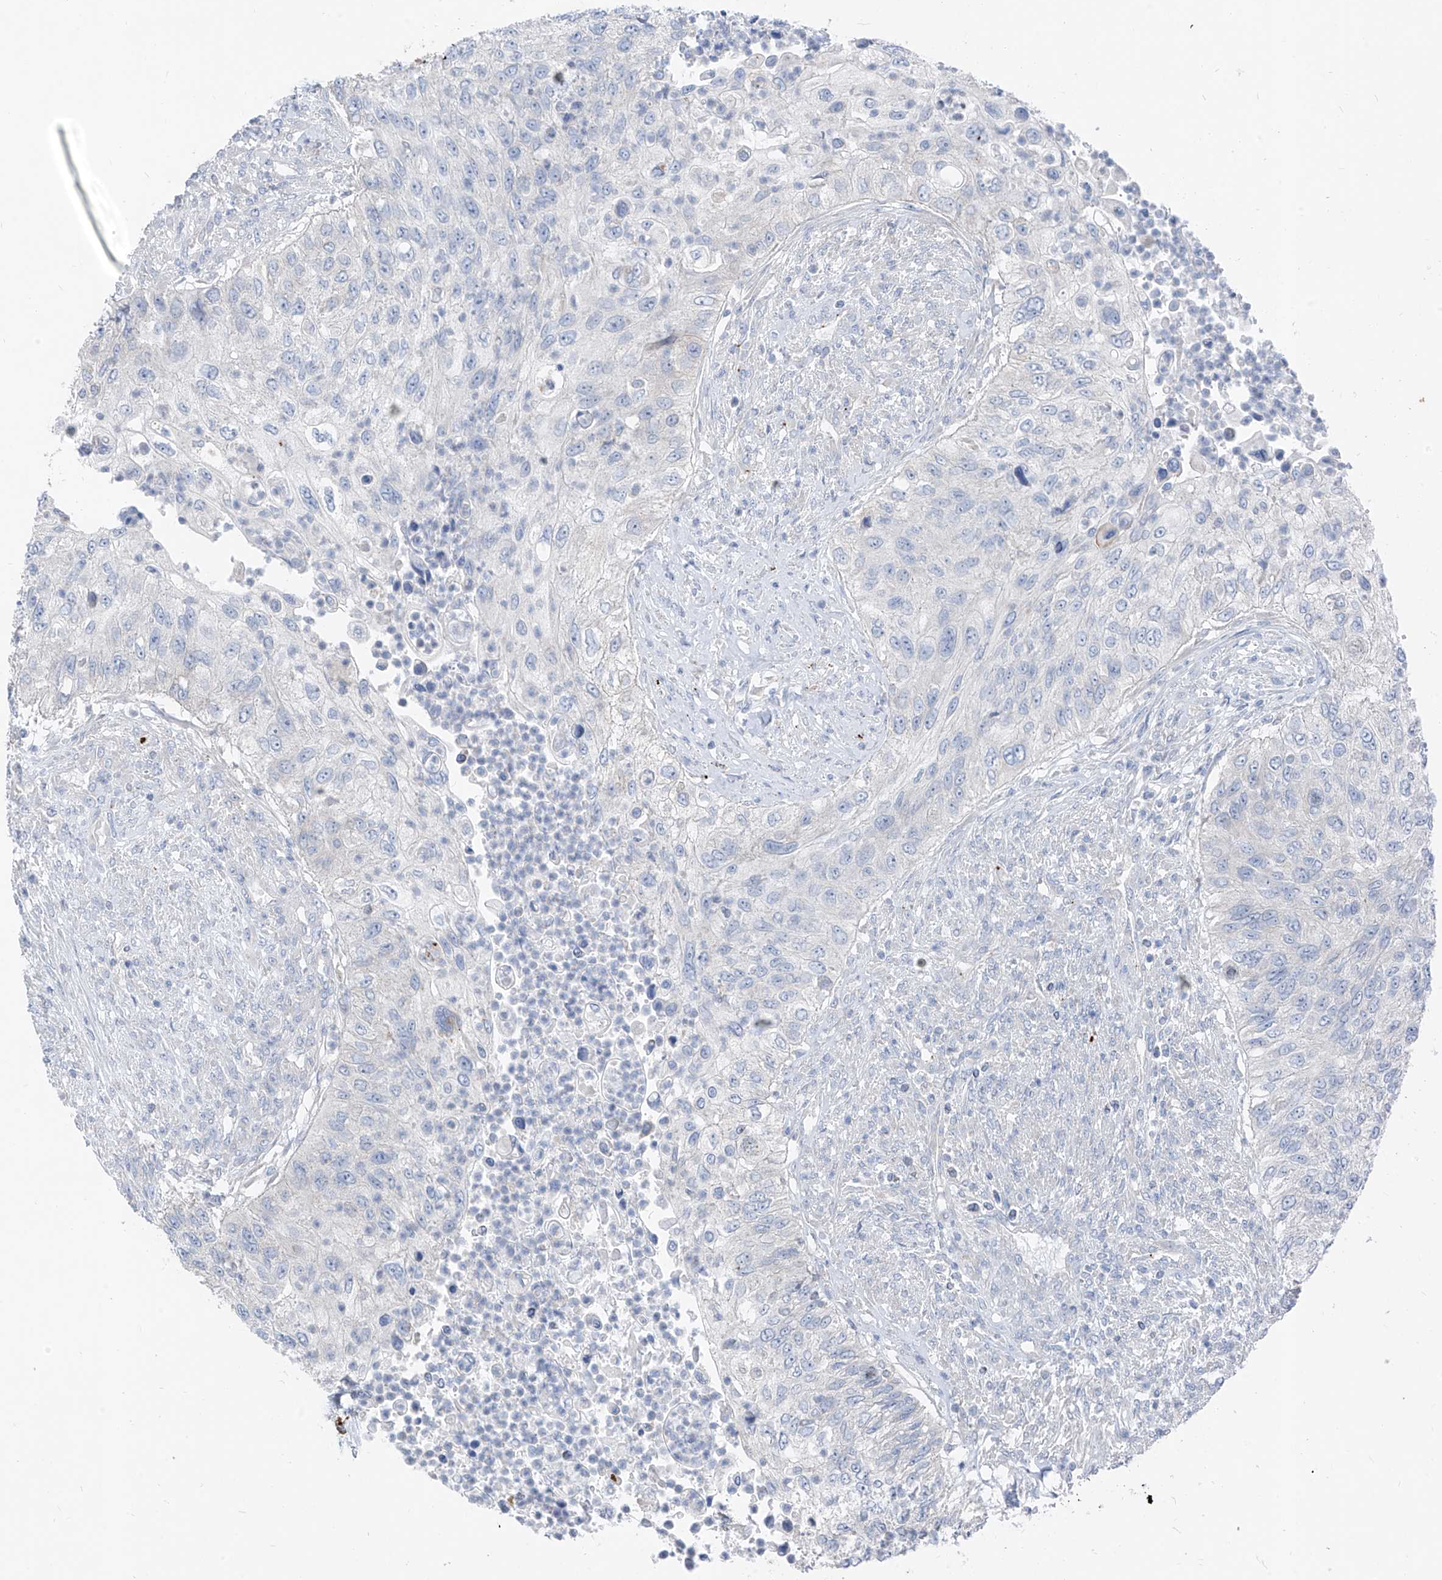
{"staining": {"intensity": "negative", "quantity": "none", "location": "none"}, "tissue": "urothelial cancer", "cell_type": "Tumor cells", "image_type": "cancer", "snomed": [{"axis": "morphology", "description": "Urothelial carcinoma, High grade"}, {"axis": "topography", "description": "Urinary bladder"}], "caption": "Urothelial cancer was stained to show a protein in brown. There is no significant staining in tumor cells.", "gene": "GPR137C", "patient": {"sex": "female", "age": 60}}